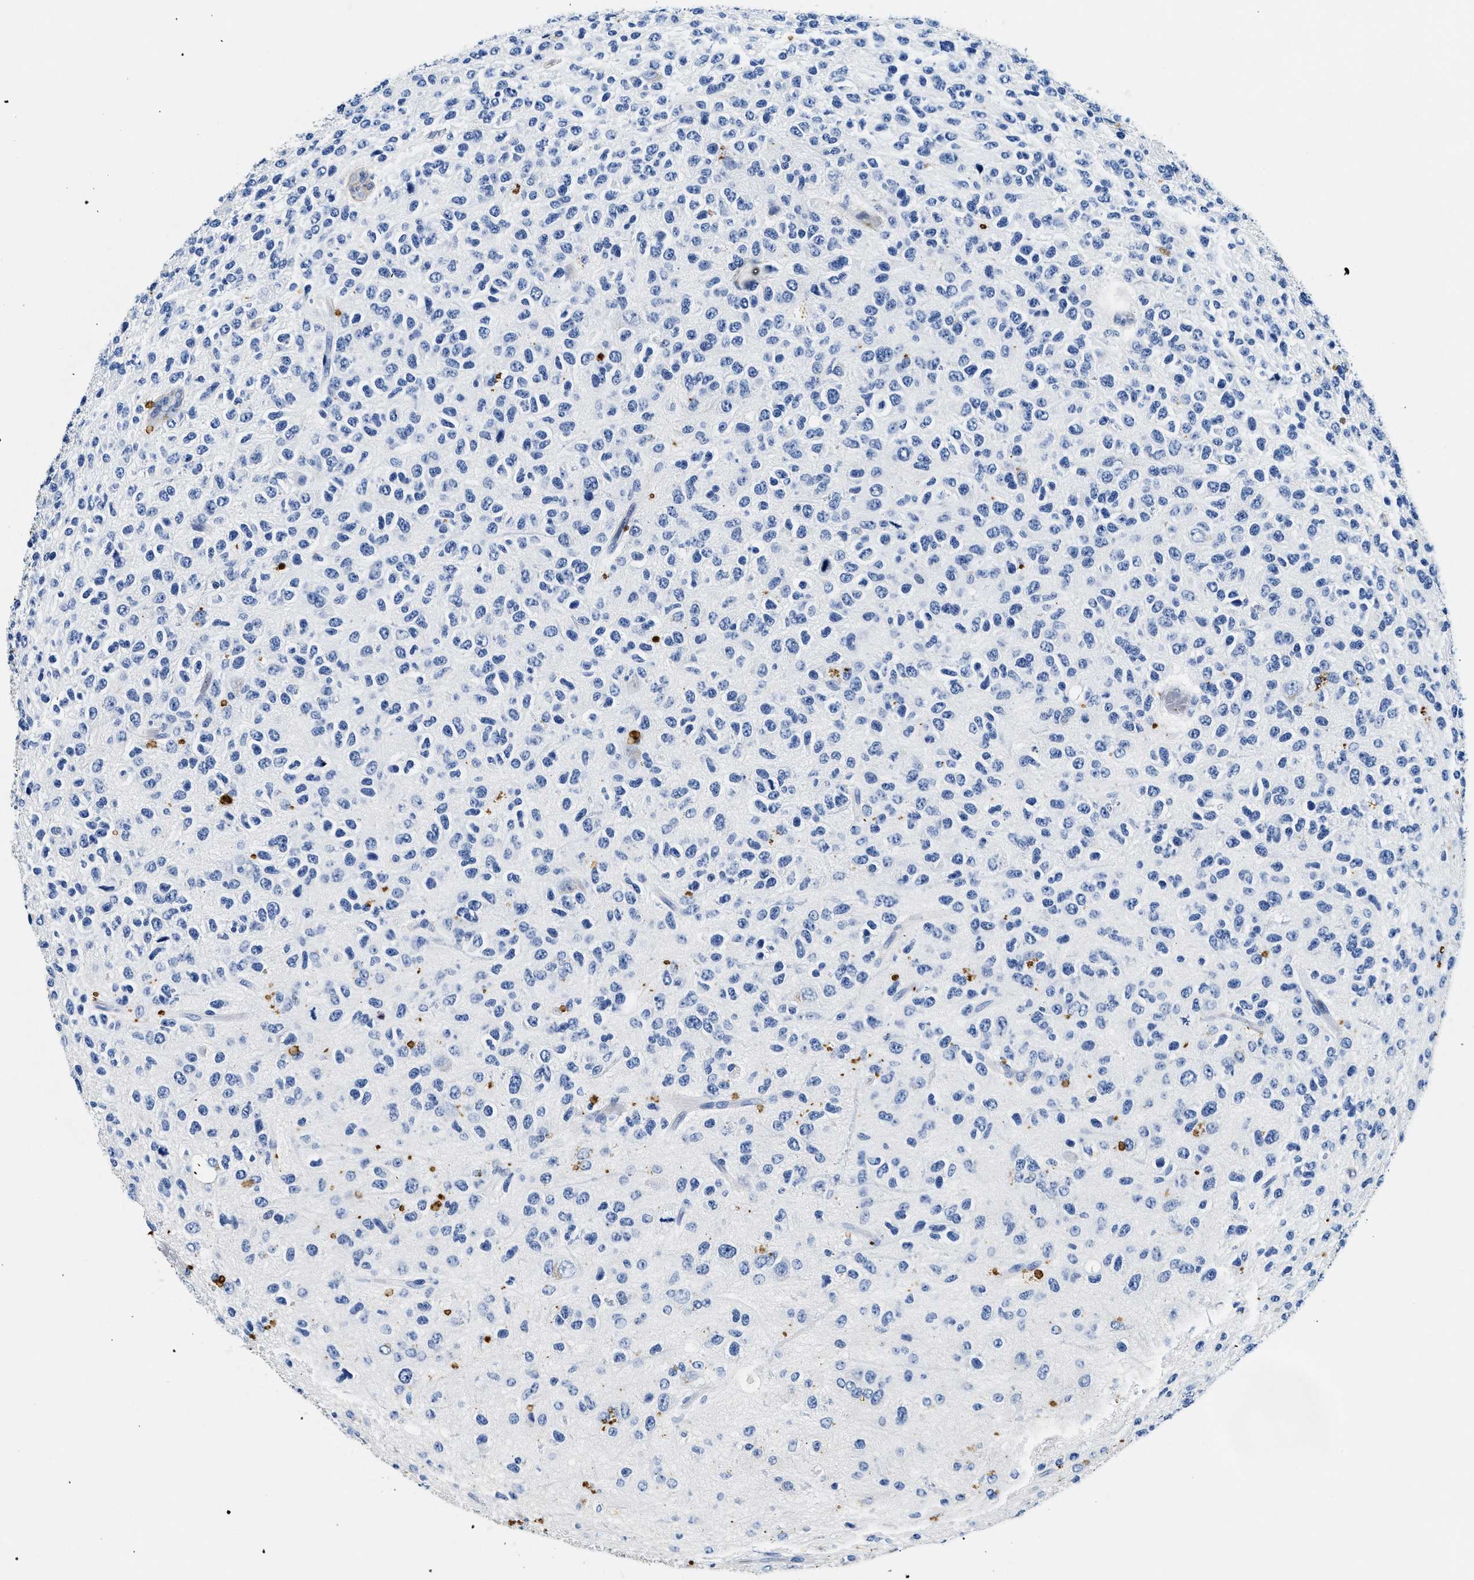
{"staining": {"intensity": "negative", "quantity": "none", "location": "none"}, "tissue": "glioma", "cell_type": "Tumor cells", "image_type": "cancer", "snomed": [{"axis": "morphology", "description": "Glioma, malignant, High grade"}, {"axis": "topography", "description": "pancreas cauda"}], "caption": "Malignant glioma (high-grade) stained for a protein using IHC displays no staining tumor cells.", "gene": "LAMA3", "patient": {"sex": "male", "age": 60}}